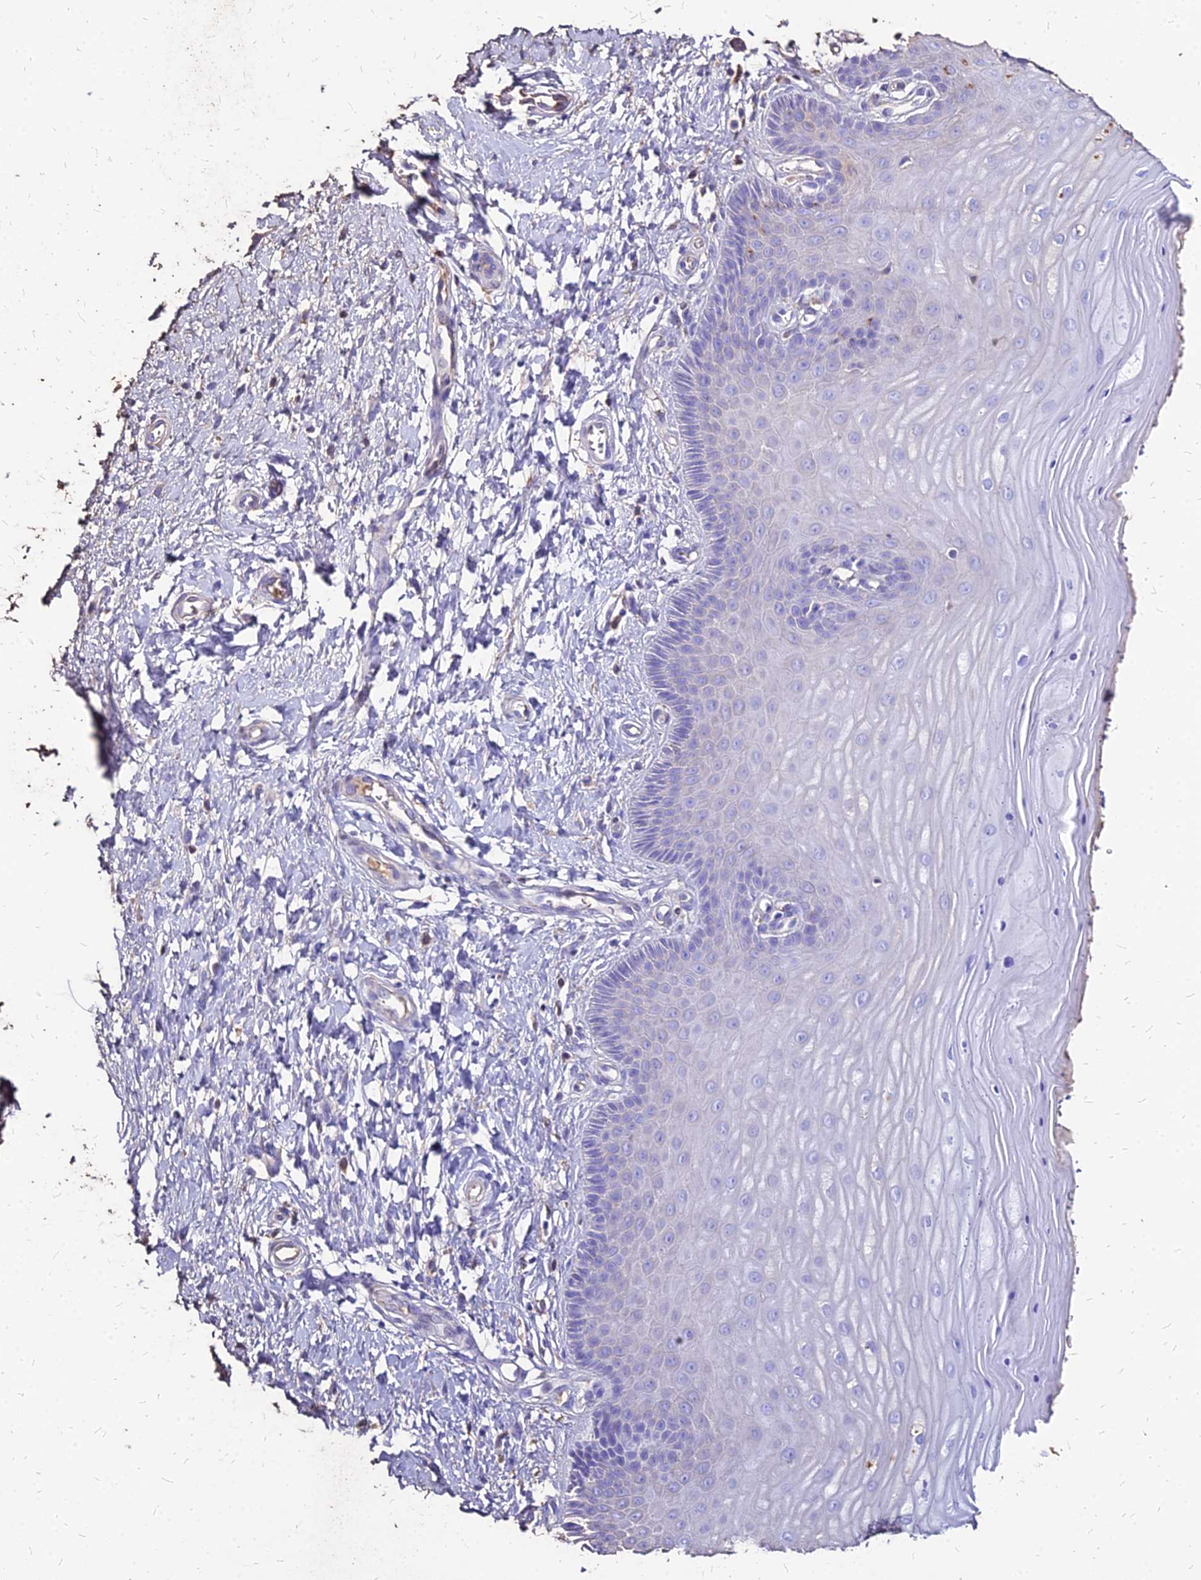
{"staining": {"intensity": "negative", "quantity": "none", "location": "none"}, "tissue": "cervix", "cell_type": "Glandular cells", "image_type": "normal", "snomed": [{"axis": "morphology", "description": "Normal tissue, NOS"}, {"axis": "topography", "description": "Cervix"}], "caption": "Glandular cells are negative for protein expression in benign human cervix. (Stains: DAB immunohistochemistry (IHC) with hematoxylin counter stain, Microscopy: brightfield microscopy at high magnification).", "gene": "NME5", "patient": {"sex": "female", "age": 55}}